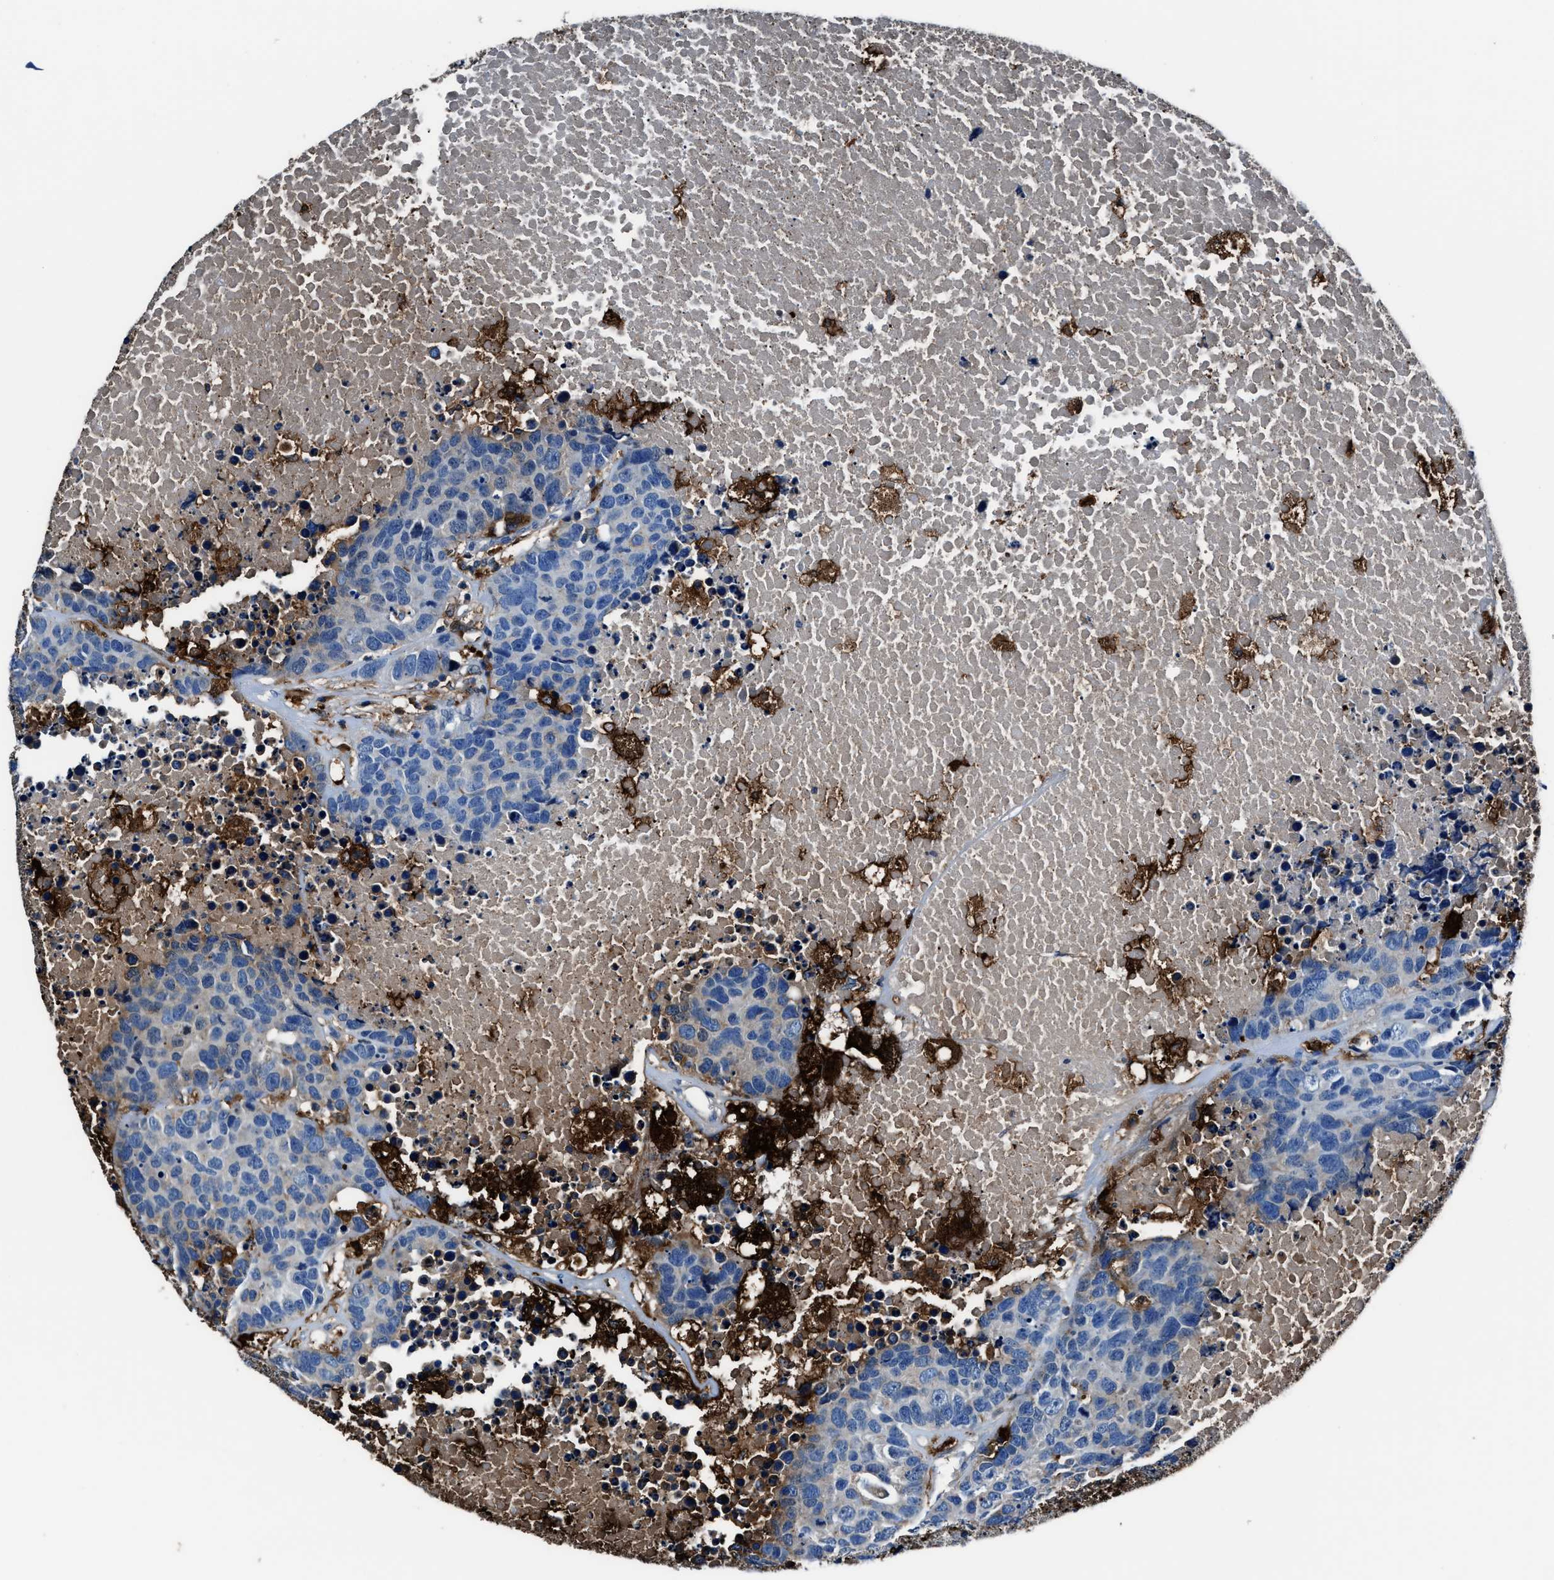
{"staining": {"intensity": "weak", "quantity": "<25%", "location": "cytoplasmic/membranous"}, "tissue": "carcinoid", "cell_type": "Tumor cells", "image_type": "cancer", "snomed": [{"axis": "morphology", "description": "Carcinoid, malignant, NOS"}, {"axis": "topography", "description": "Lung"}], "caption": "A photomicrograph of human carcinoid is negative for staining in tumor cells.", "gene": "FTL", "patient": {"sex": "male", "age": 60}}